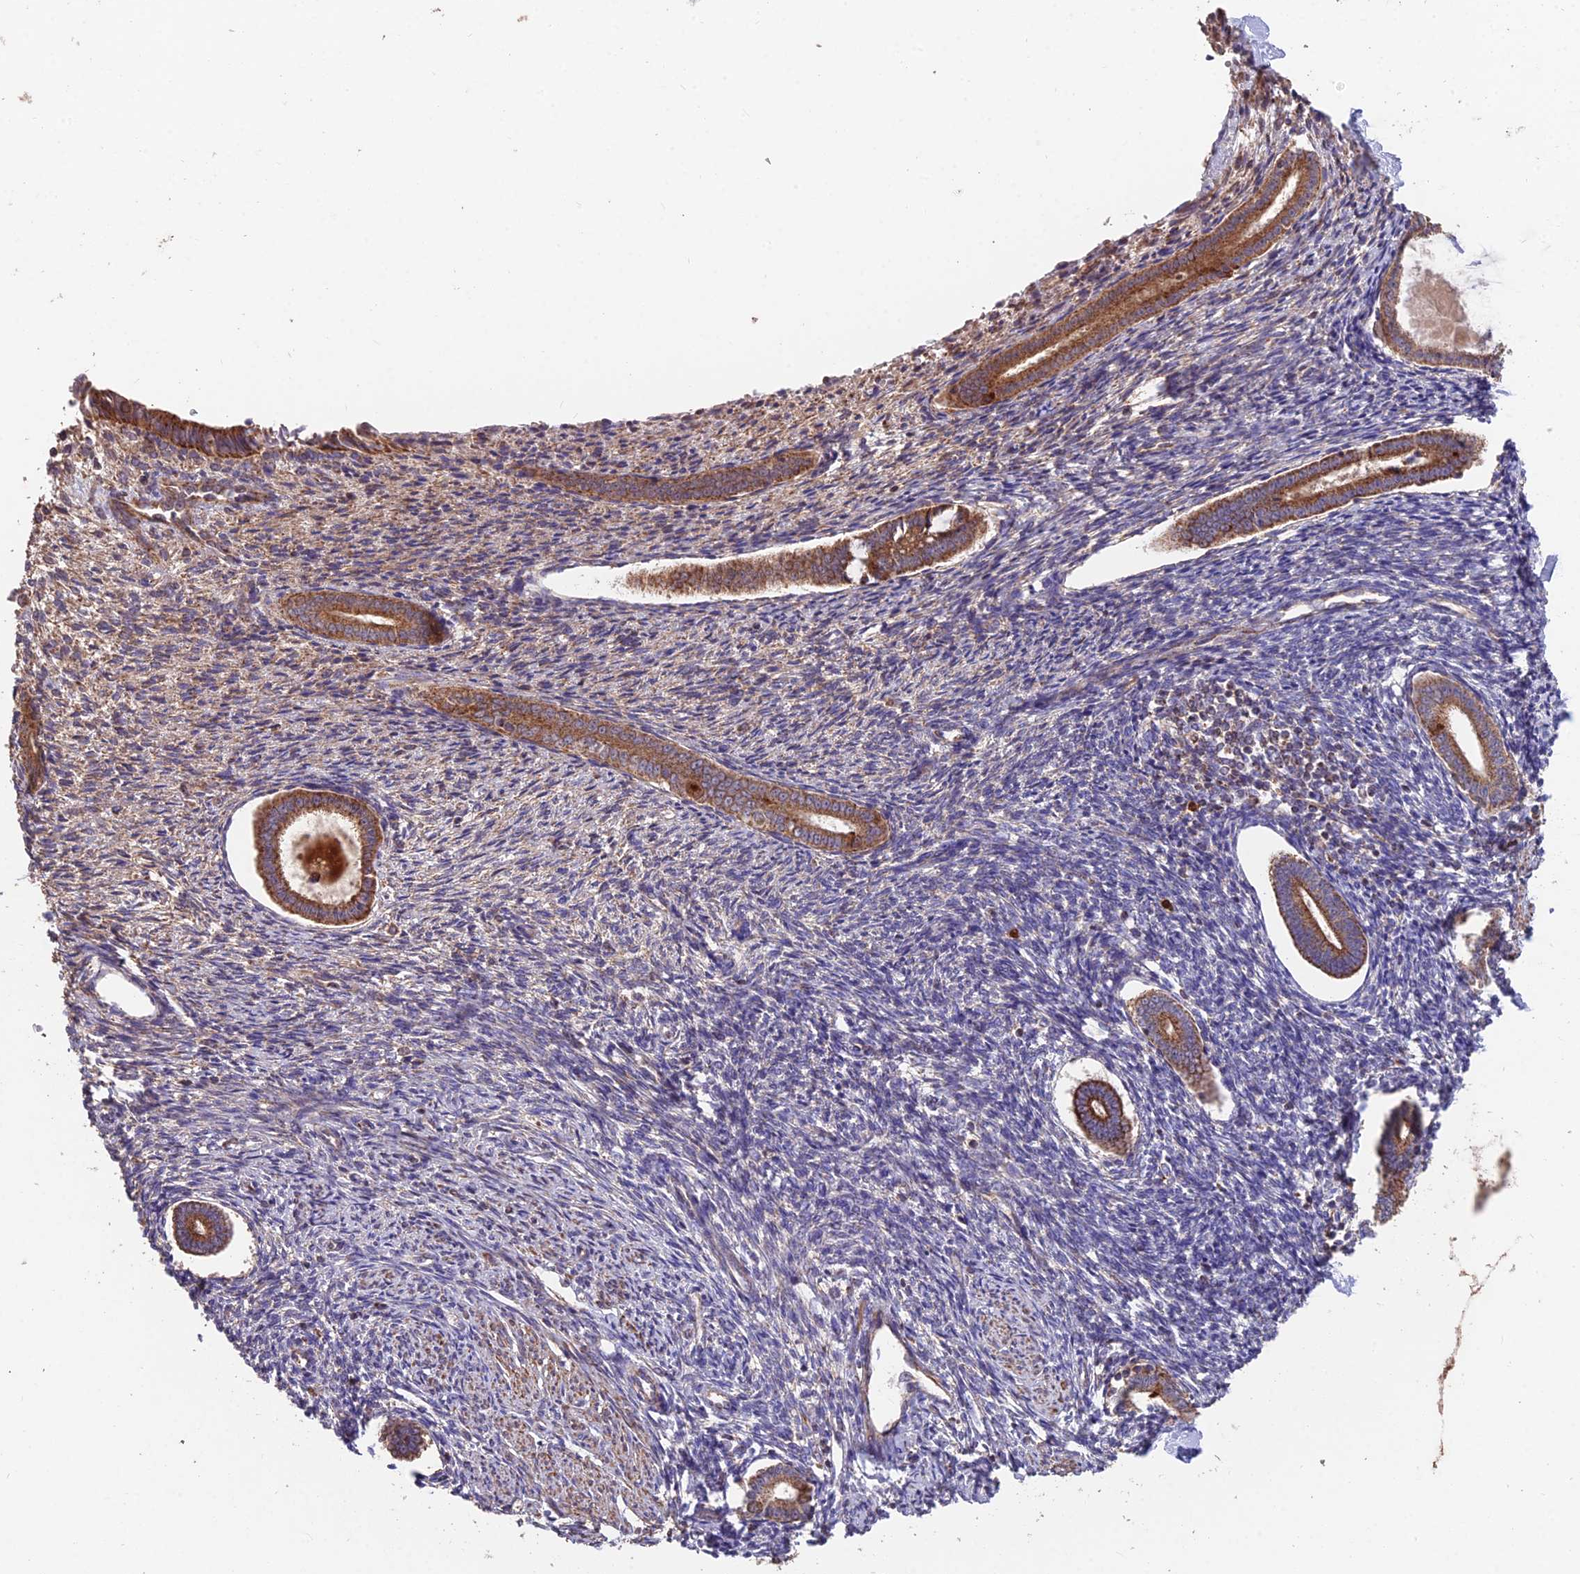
{"staining": {"intensity": "moderate", "quantity": "25%-75%", "location": "cytoplasmic/membranous"}, "tissue": "endometrium", "cell_type": "Cells in endometrial stroma", "image_type": "normal", "snomed": [{"axis": "morphology", "description": "Normal tissue, NOS"}, {"axis": "topography", "description": "Endometrium"}], "caption": "This is an image of immunohistochemistry staining of normal endometrium, which shows moderate staining in the cytoplasmic/membranous of cells in endometrial stroma.", "gene": "IFT22", "patient": {"sex": "female", "age": 56}}